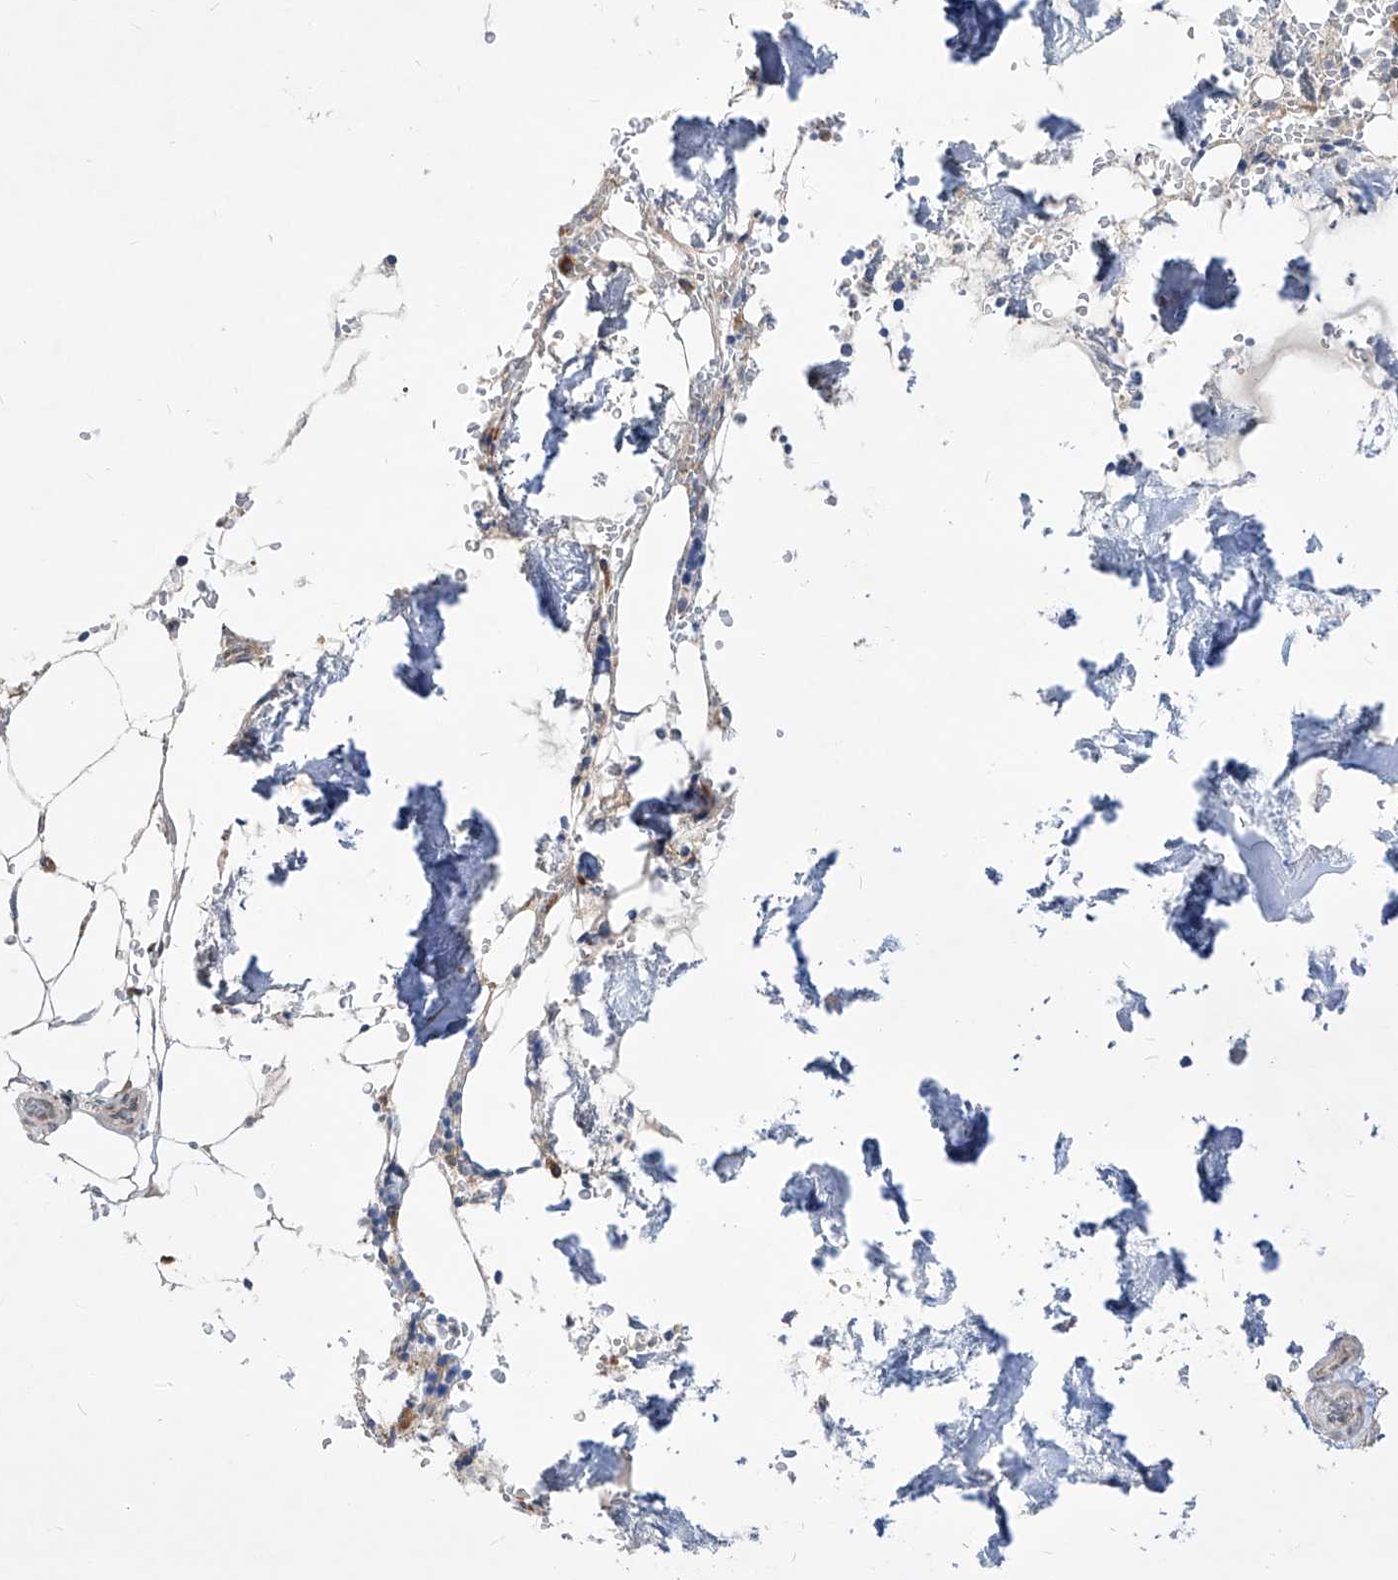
{"staining": {"intensity": "negative", "quantity": "none", "location": "none"}, "tissue": "bone marrow", "cell_type": "Hematopoietic cells", "image_type": "normal", "snomed": [{"axis": "morphology", "description": "Normal tissue, NOS"}, {"axis": "topography", "description": "Bone marrow"}], "caption": "High power microscopy image of an IHC image of benign bone marrow, revealing no significant expression in hematopoietic cells.", "gene": "UFL1", "patient": {"sex": "male", "age": 70}}